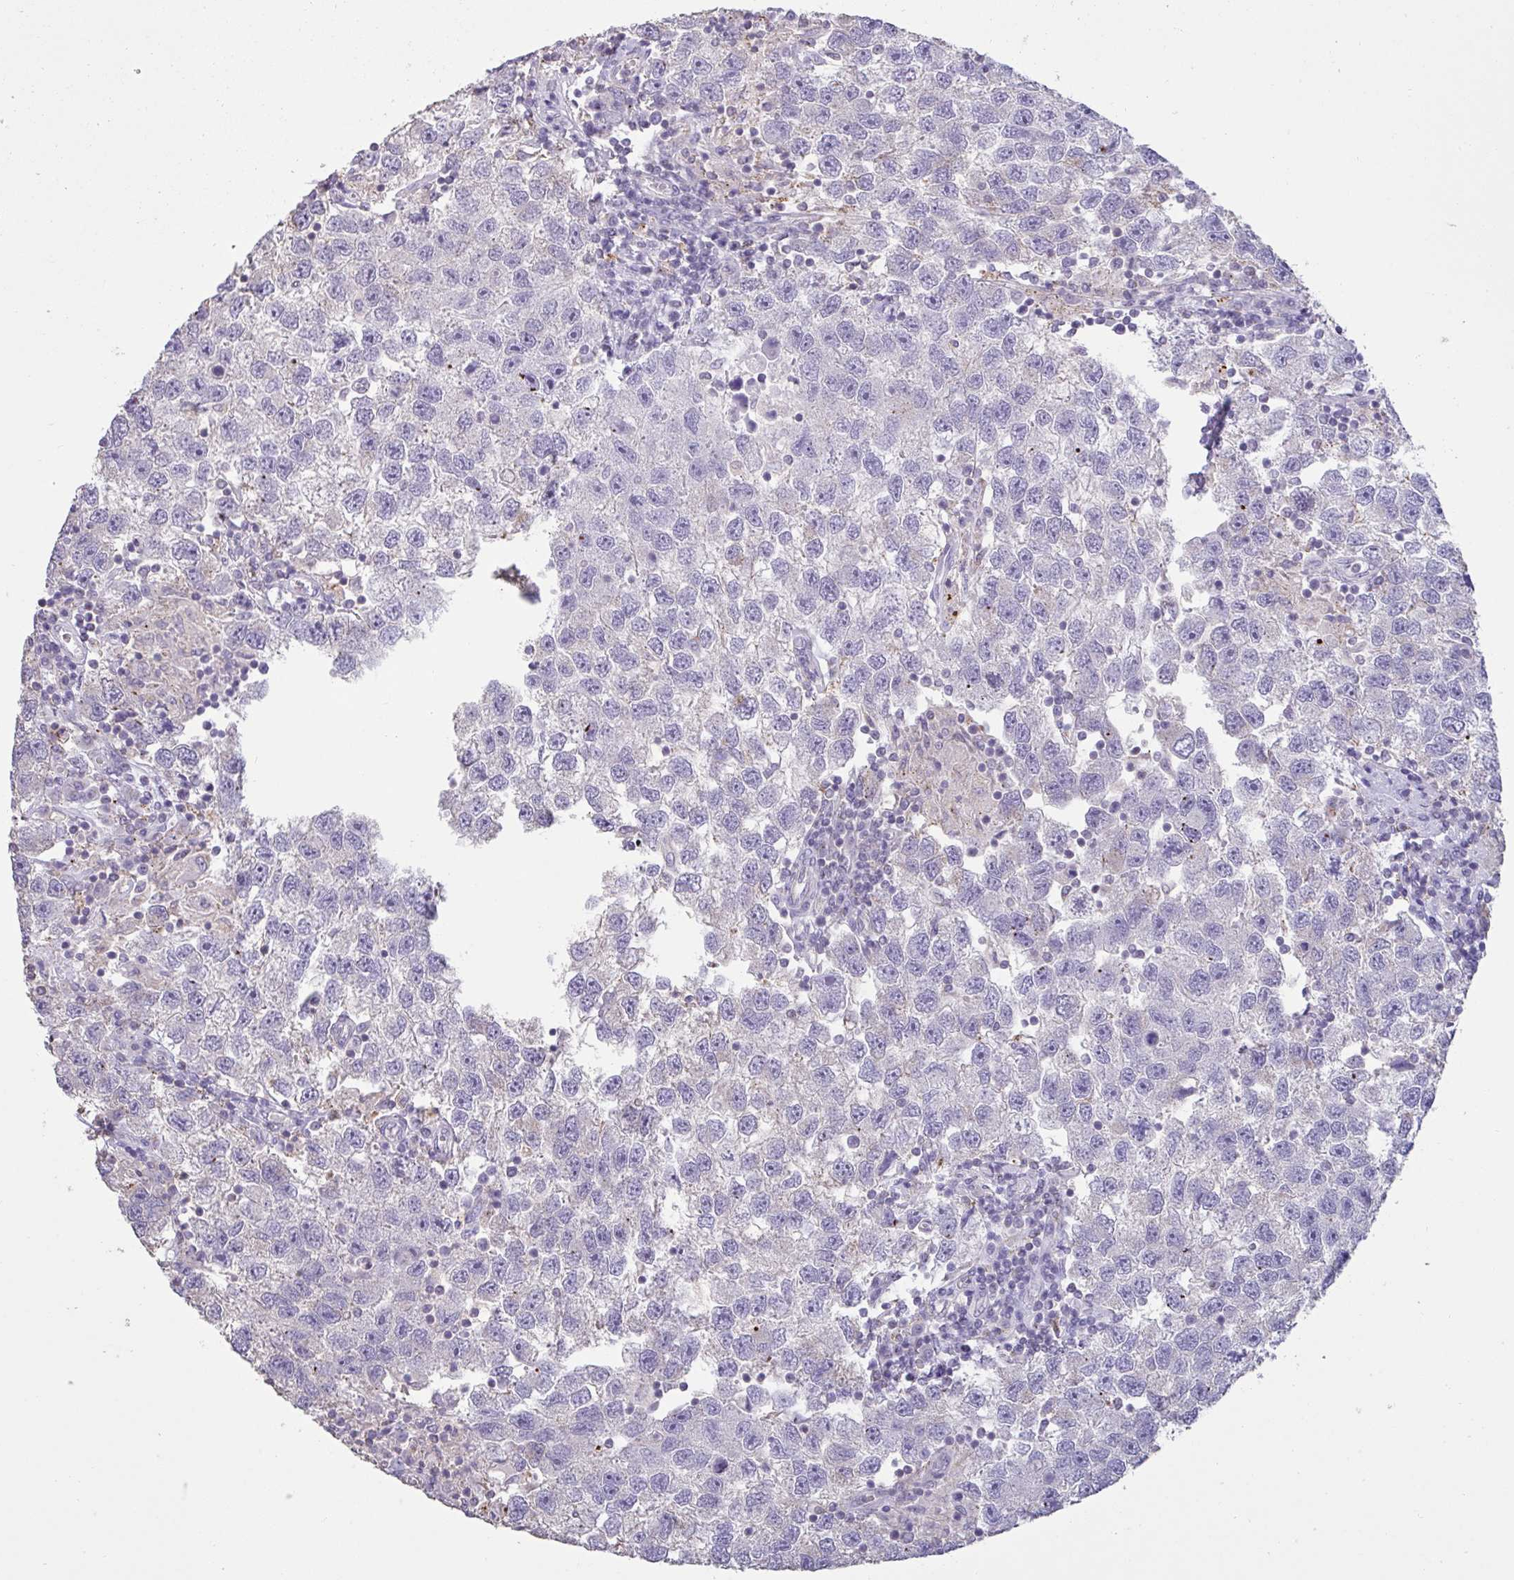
{"staining": {"intensity": "negative", "quantity": "none", "location": "none"}, "tissue": "testis cancer", "cell_type": "Tumor cells", "image_type": "cancer", "snomed": [{"axis": "morphology", "description": "Seminoma, NOS"}, {"axis": "topography", "description": "Testis"}], "caption": "Tumor cells are negative for protein expression in human testis cancer.", "gene": "CHMP5", "patient": {"sex": "male", "age": 26}}